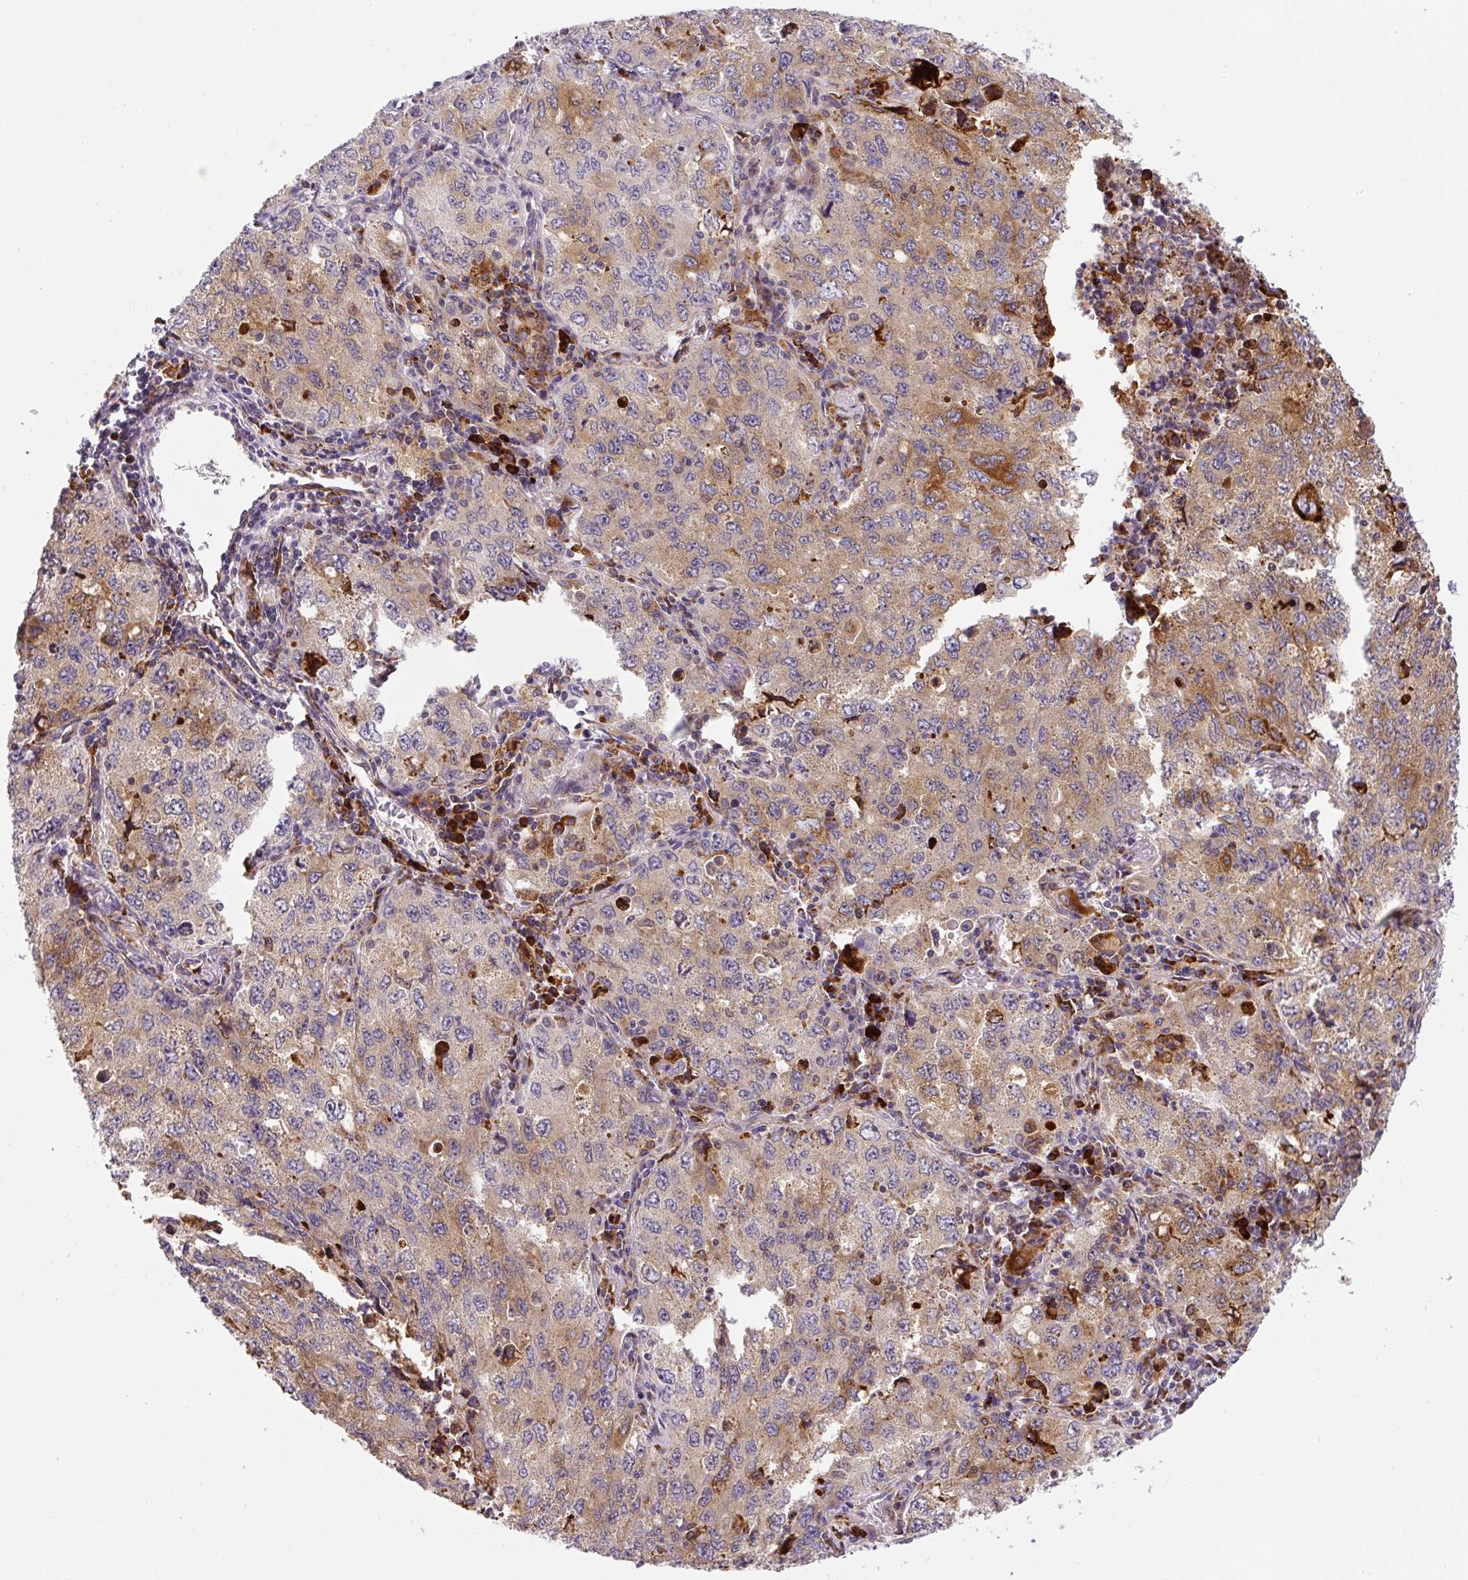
{"staining": {"intensity": "moderate", "quantity": "25%-75%", "location": "cytoplasmic/membranous"}, "tissue": "lung cancer", "cell_type": "Tumor cells", "image_type": "cancer", "snomed": [{"axis": "morphology", "description": "Adenocarcinoma, NOS"}, {"axis": "topography", "description": "Lung"}], "caption": "This is a photomicrograph of immunohistochemistry (IHC) staining of adenocarcinoma (lung), which shows moderate expression in the cytoplasmic/membranous of tumor cells.", "gene": "DISP3", "patient": {"sex": "female", "age": 57}}